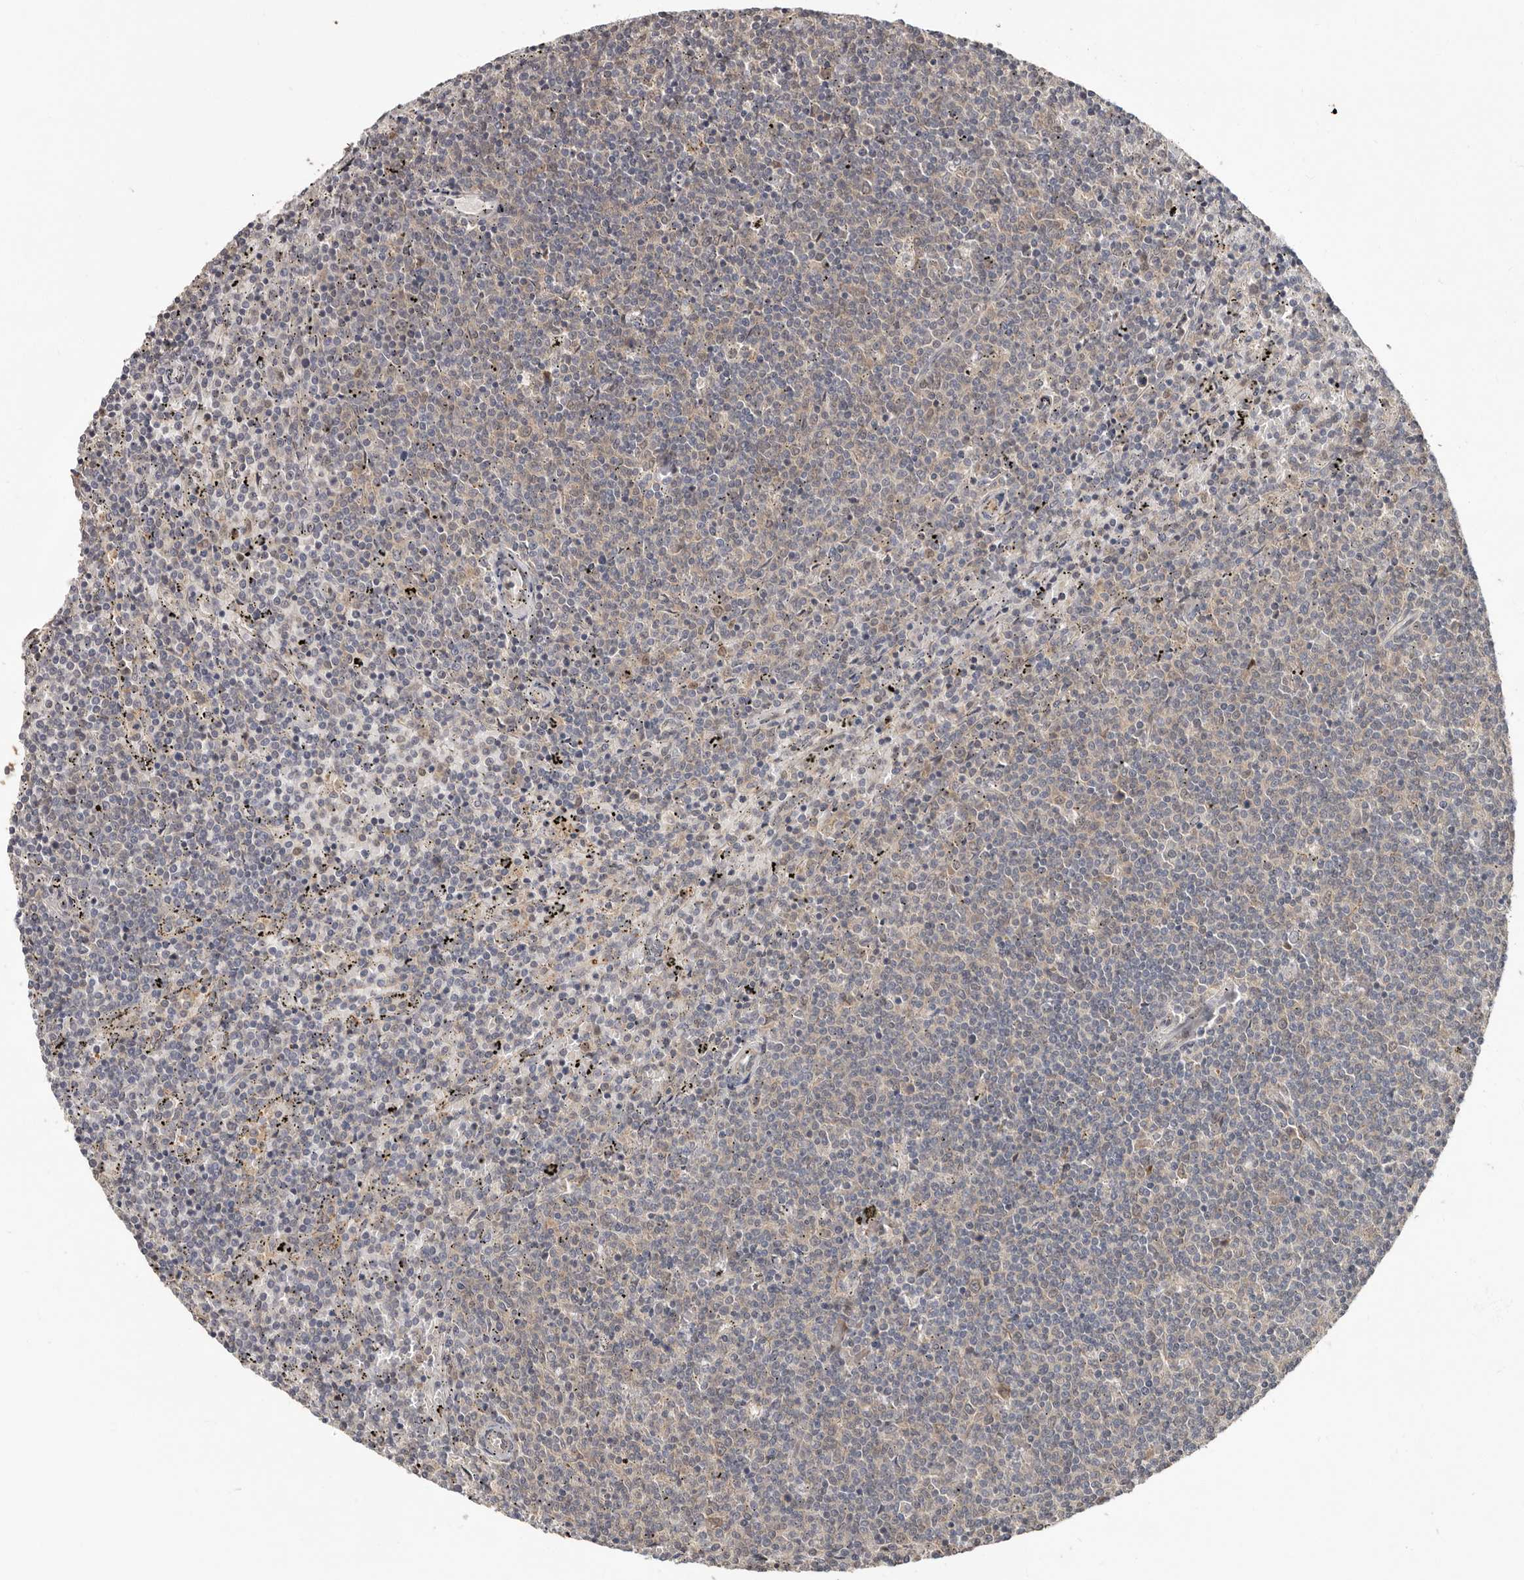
{"staining": {"intensity": "negative", "quantity": "none", "location": "none"}, "tissue": "lymphoma", "cell_type": "Tumor cells", "image_type": "cancer", "snomed": [{"axis": "morphology", "description": "Malignant lymphoma, non-Hodgkin's type, Low grade"}, {"axis": "topography", "description": "Spleen"}], "caption": "An immunohistochemistry micrograph of malignant lymphoma, non-Hodgkin's type (low-grade) is shown. There is no staining in tumor cells of malignant lymphoma, non-Hodgkin's type (low-grade).", "gene": "LRGUK", "patient": {"sex": "female", "age": 50}}